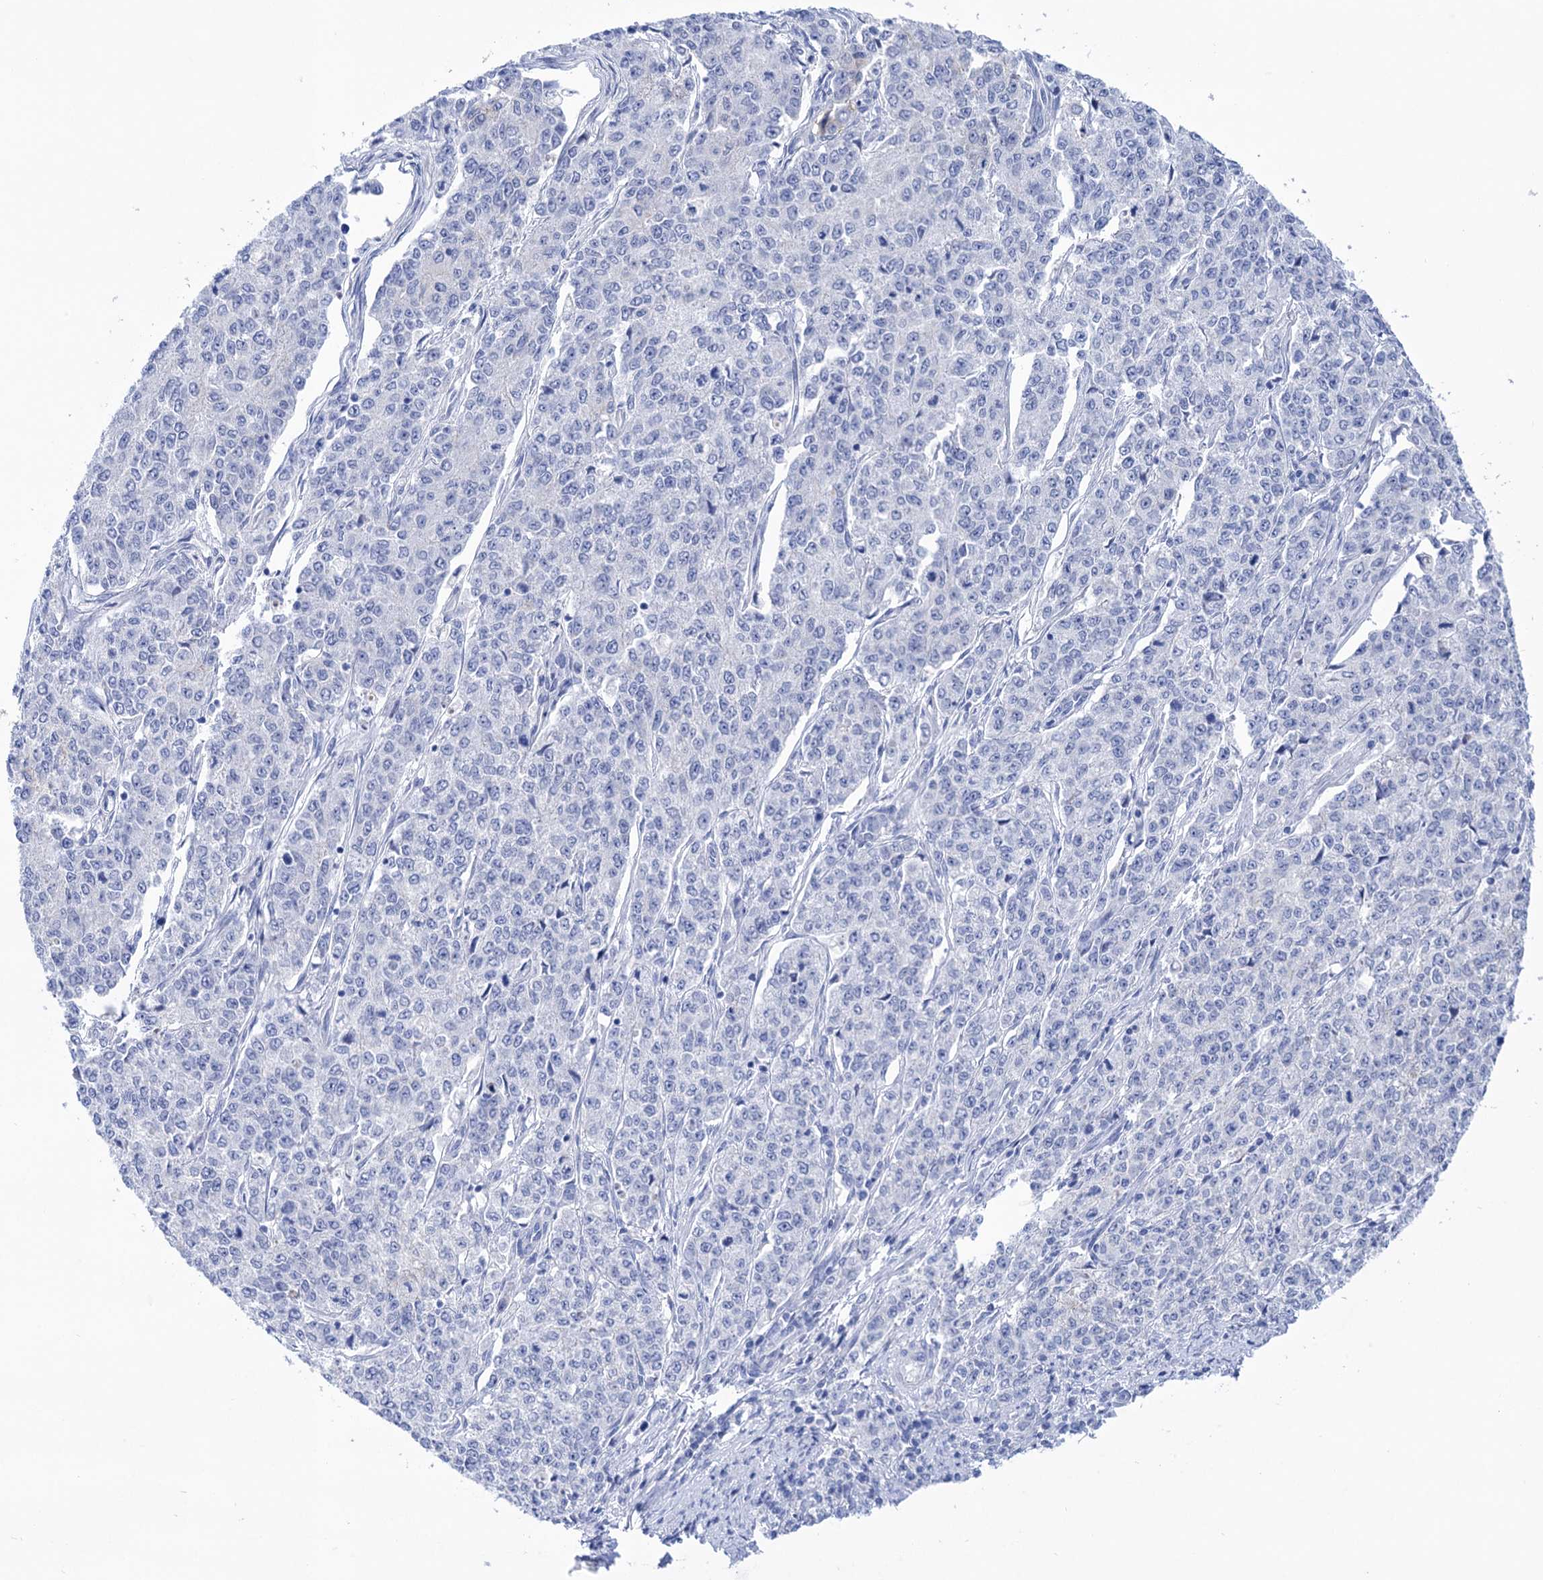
{"staining": {"intensity": "negative", "quantity": "none", "location": "none"}, "tissue": "endometrial cancer", "cell_type": "Tumor cells", "image_type": "cancer", "snomed": [{"axis": "morphology", "description": "Adenocarcinoma, NOS"}, {"axis": "topography", "description": "Endometrium"}], "caption": "IHC micrograph of neoplastic tissue: endometrial adenocarcinoma stained with DAB reveals no significant protein expression in tumor cells.", "gene": "YARS2", "patient": {"sex": "female", "age": 50}}